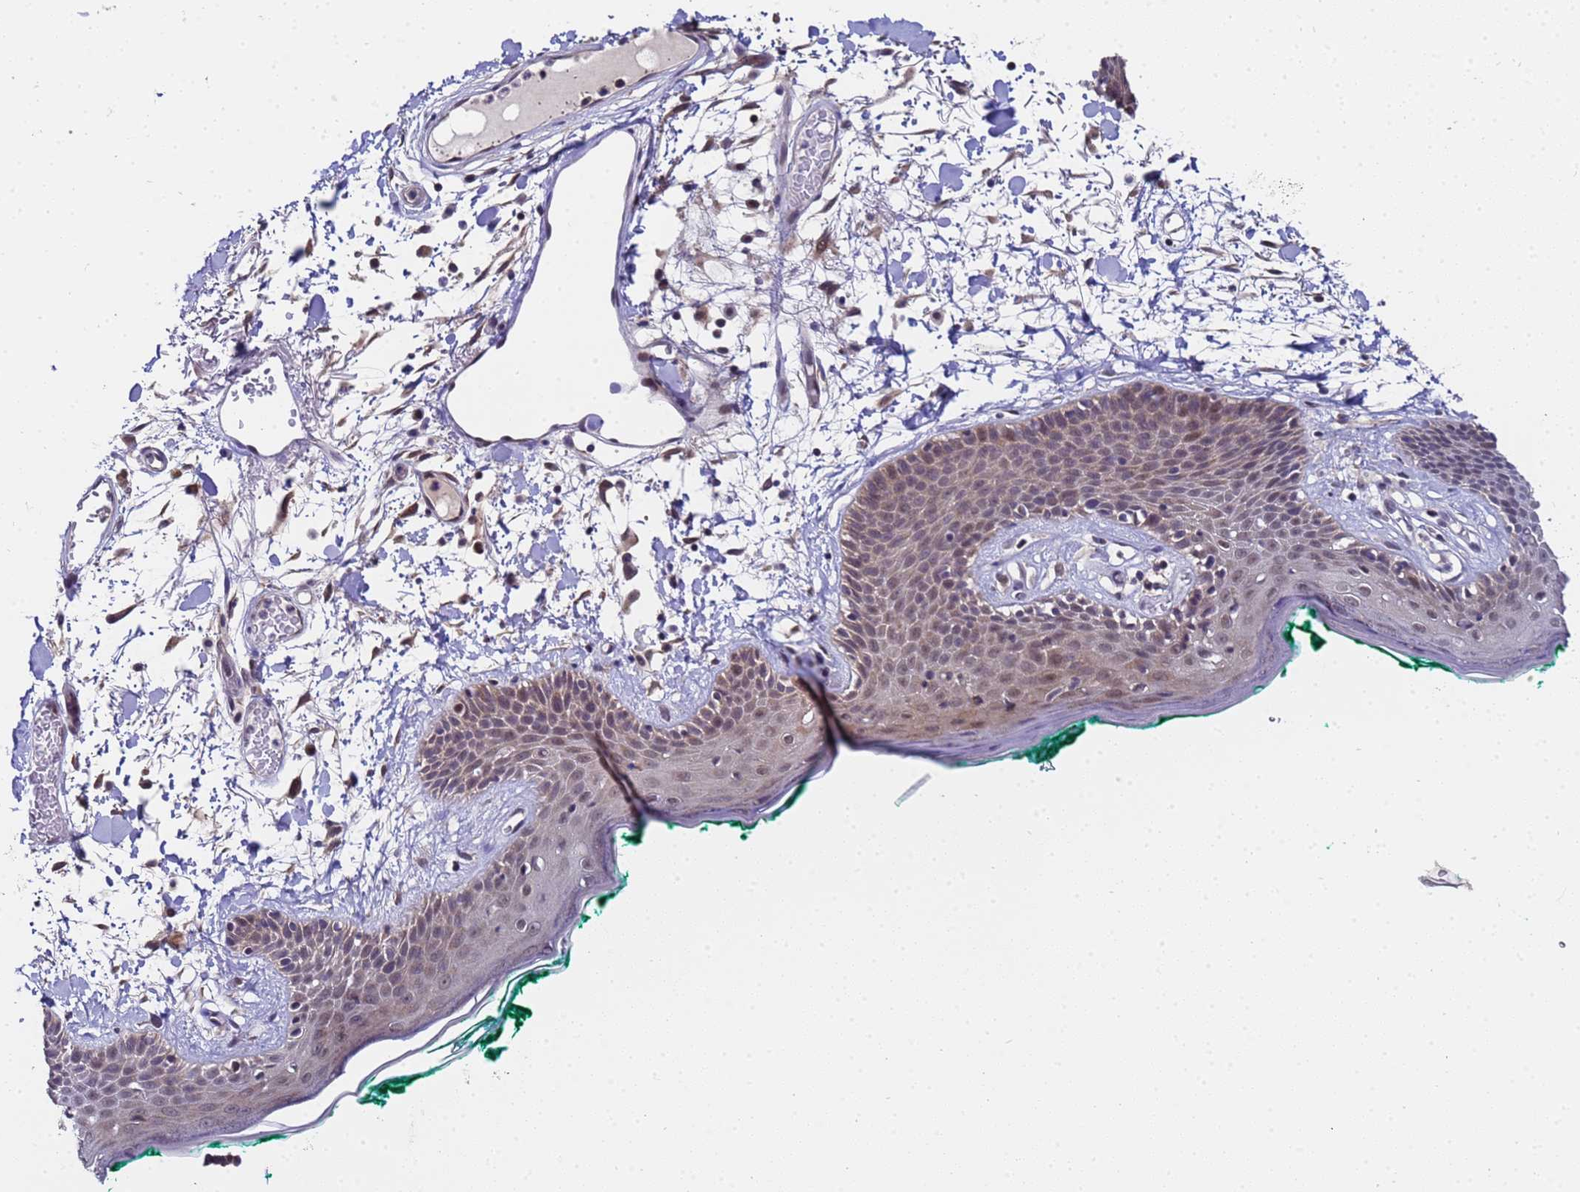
{"staining": {"intensity": "moderate", "quantity": ">75%", "location": "cytoplasmic/membranous"}, "tissue": "skin", "cell_type": "Fibroblasts", "image_type": "normal", "snomed": [{"axis": "morphology", "description": "Normal tissue, NOS"}, {"axis": "topography", "description": "Skin"}], "caption": "Immunohistochemistry staining of benign skin, which displays medium levels of moderate cytoplasmic/membranous positivity in about >75% of fibroblasts indicating moderate cytoplasmic/membranous protein positivity. The staining was performed using DAB (brown) for protein detection and nuclei were counterstained in hematoxylin (blue).", "gene": "ANAPC13", "patient": {"sex": "male", "age": 79}}